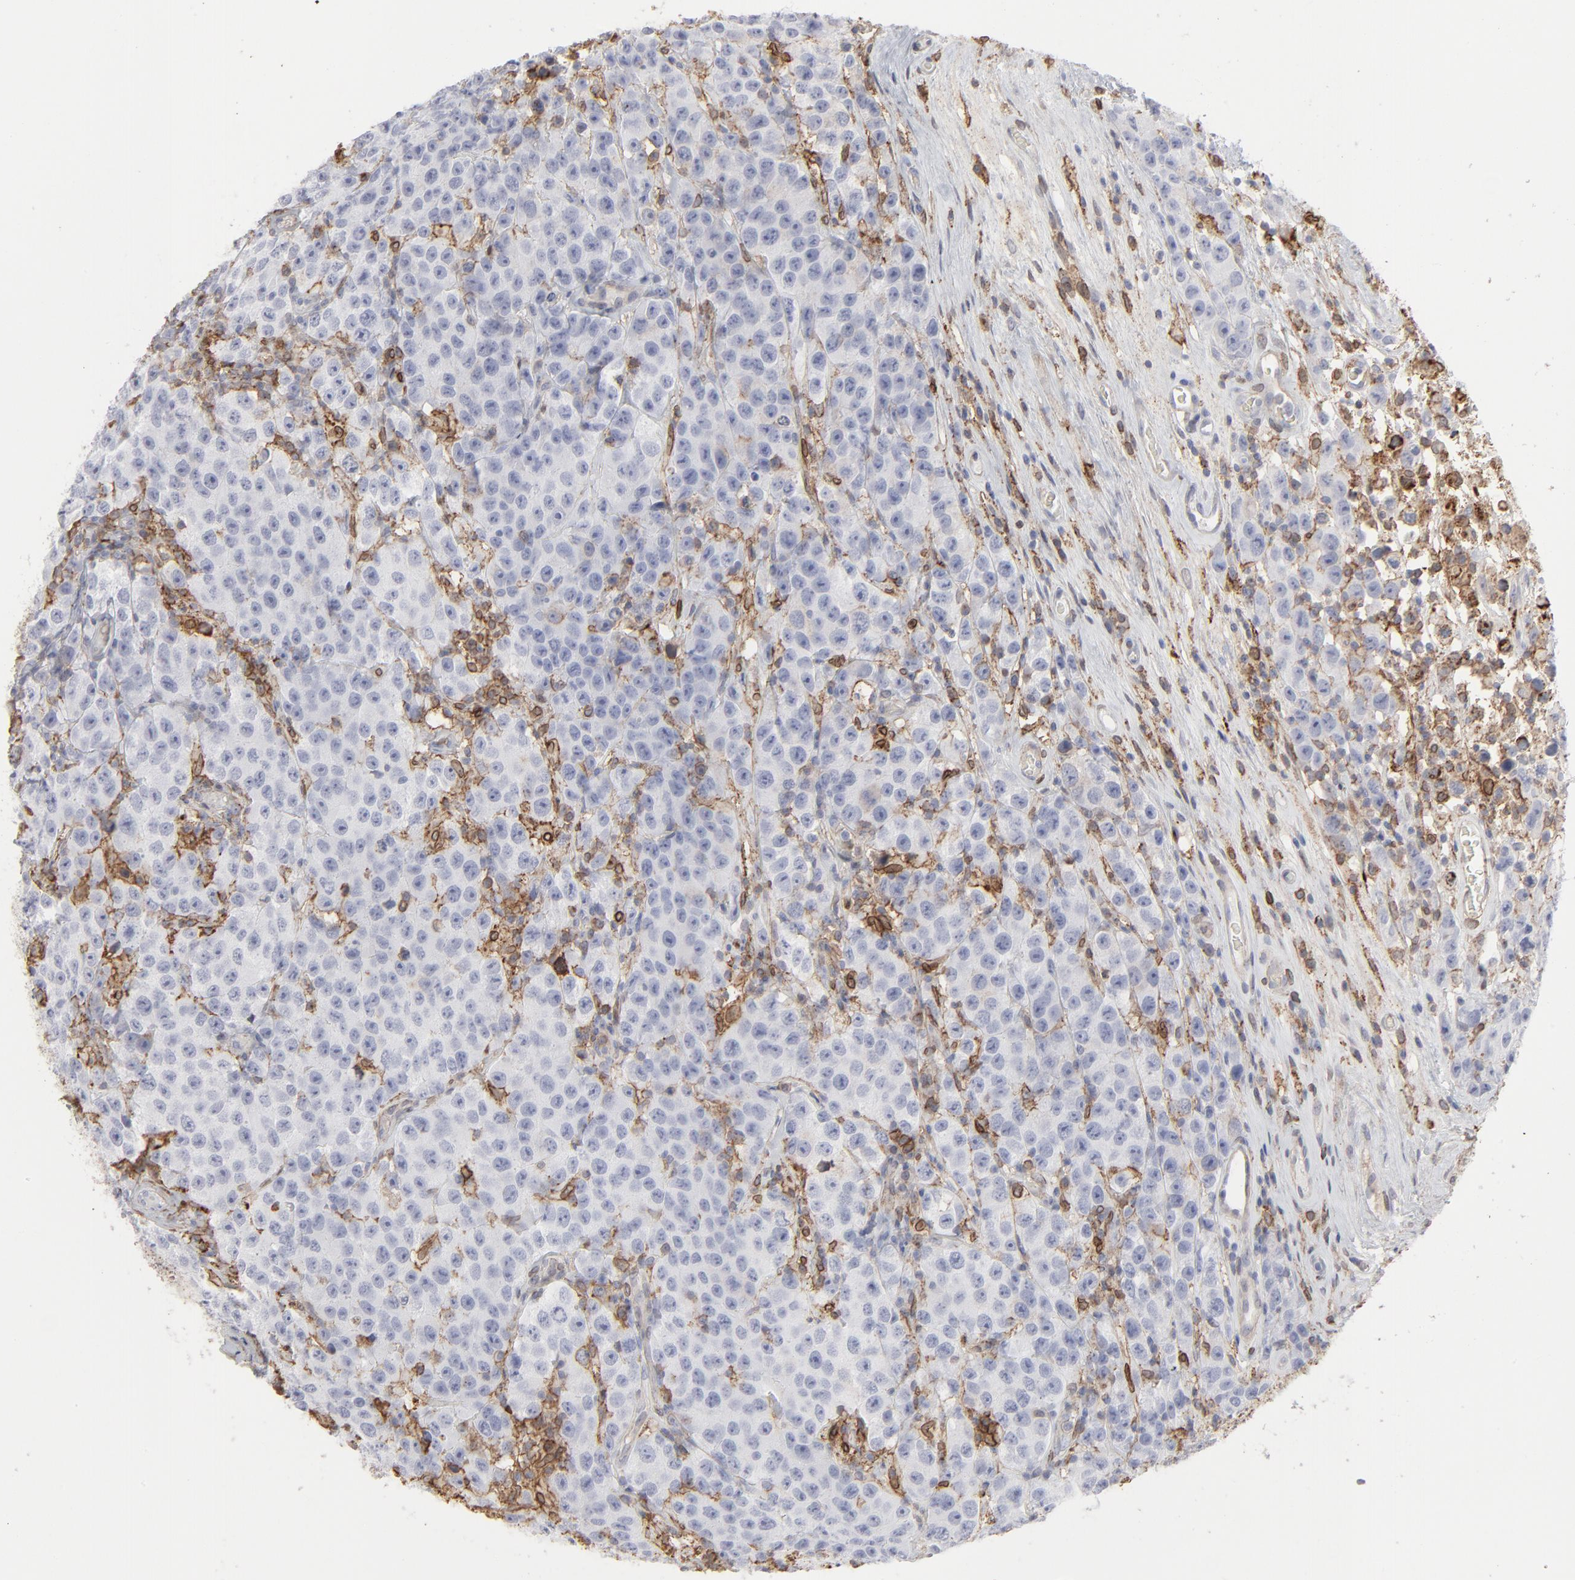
{"staining": {"intensity": "moderate", "quantity": "<25%", "location": "cytoplasmic/membranous"}, "tissue": "testis cancer", "cell_type": "Tumor cells", "image_type": "cancer", "snomed": [{"axis": "morphology", "description": "Seminoma, NOS"}, {"axis": "topography", "description": "Testis"}], "caption": "Testis seminoma stained with immunohistochemistry reveals moderate cytoplasmic/membranous staining in about <25% of tumor cells.", "gene": "ANXA5", "patient": {"sex": "male", "age": 52}}